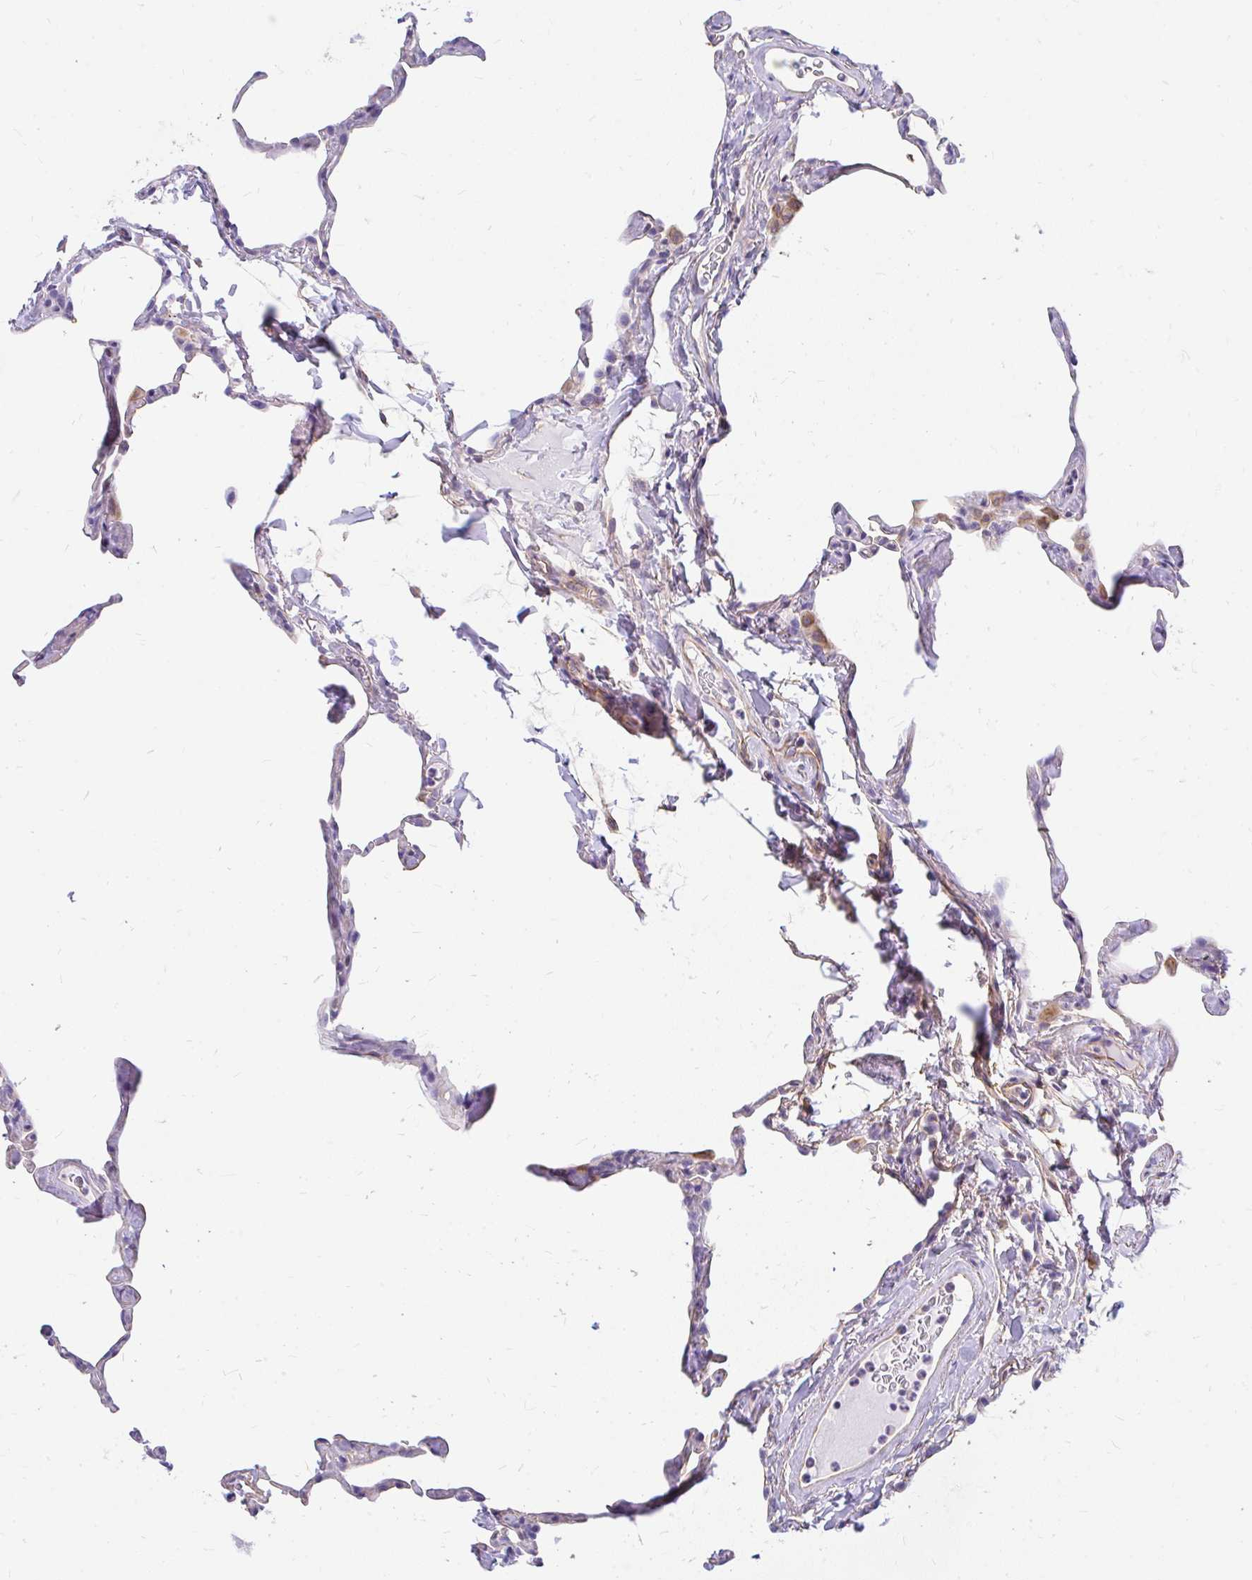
{"staining": {"intensity": "negative", "quantity": "none", "location": "none"}, "tissue": "lung", "cell_type": "Alveolar cells", "image_type": "normal", "snomed": [{"axis": "morphology", "description": "Normal tissue, NOS"}, {"axis": "topography", "description": "Lung"}], "caption": "Immunohistochemistry (IHC) of benign human lung reveals no staining in alveolar cells.", "gene": "FAM83C", "patient": {"sex": "male", "age": 65}}